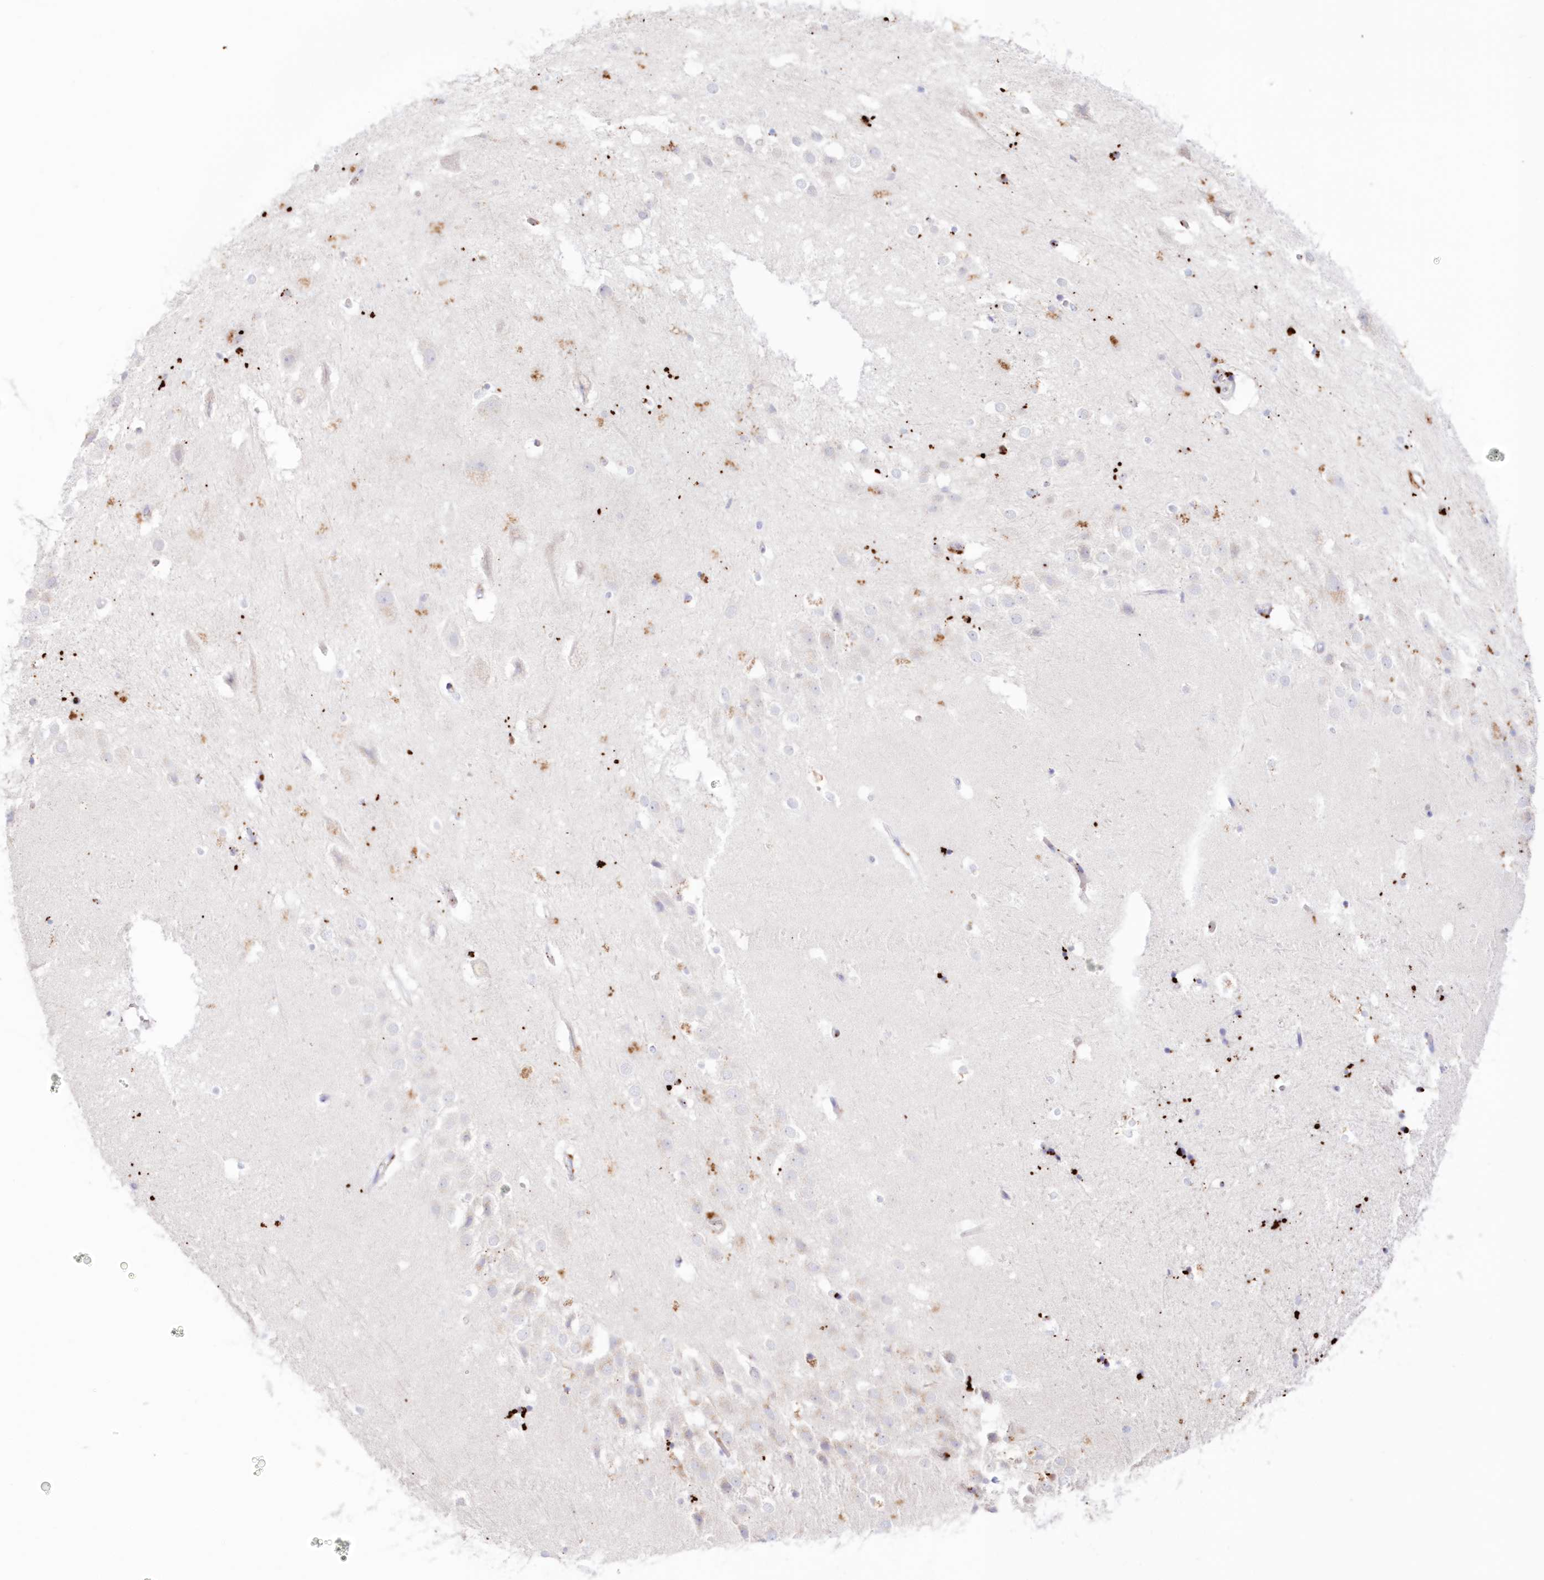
{"staining": {"intensity": "moderate", "quantity": "<25%", "location": "cytoplasmic/membranous"}, "tissue": "hippocampus", "cell_type": "Glial cells", "image_type": "normal", "snomed": [{"axis": "morphology", "description": "Normal tissue, NOS"}, {"axis": "topography", "description": "Hippocampus"}], "caption": "High-power microscopy captured an immunohistochemistry (IHC) histopathology image of normal hippocampus, revealing moderate cytoplasmic/membranous staining in approximately <25% of glial cells. (IHC, brightfield microscopy, high magnification).", "gene": "TPP1", "patient": {"sex": "female", "age": 52}}